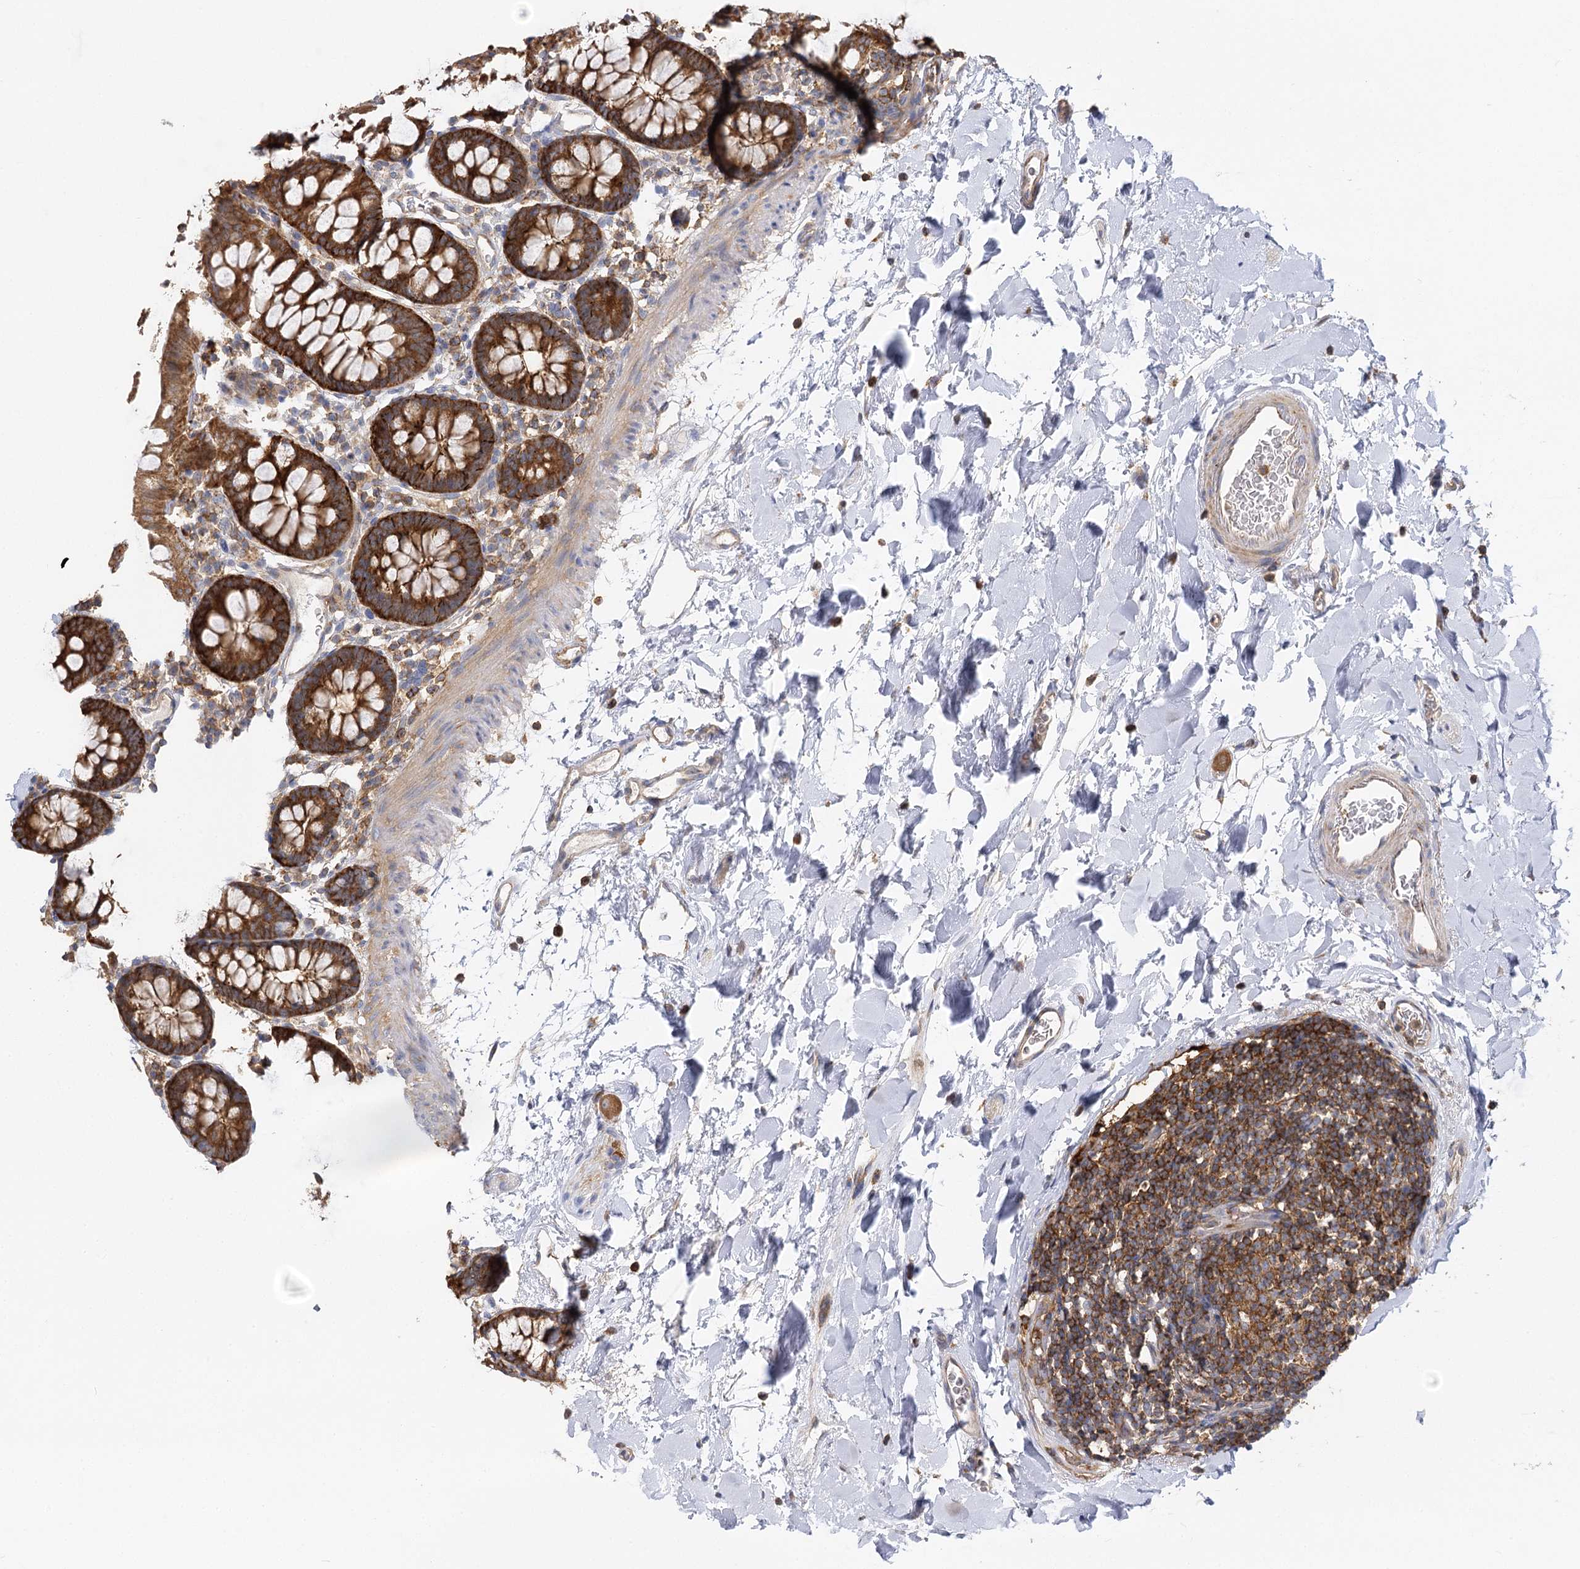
{"staining": {"intensity": "moderate", "quantity": ">75%", "location": "cytoplasmic/membranous"}, "tissue": "colon", "cell_type": "Endothelial cells", "image_type": "normal", "snomed": [{"axis": "morphology", "description": "Normal tissue, NOS"}, {"axis": "topography", "description": "Colon"}], "caption": "Immunohistochemical staining of normal colon exhibits >75% levels of moderate cytoplasmic/membranous protein positivity in approximately >75% of endothelial cells.", "gene": "SEC24B", "patient": {"sex": "male", "age": 75}}